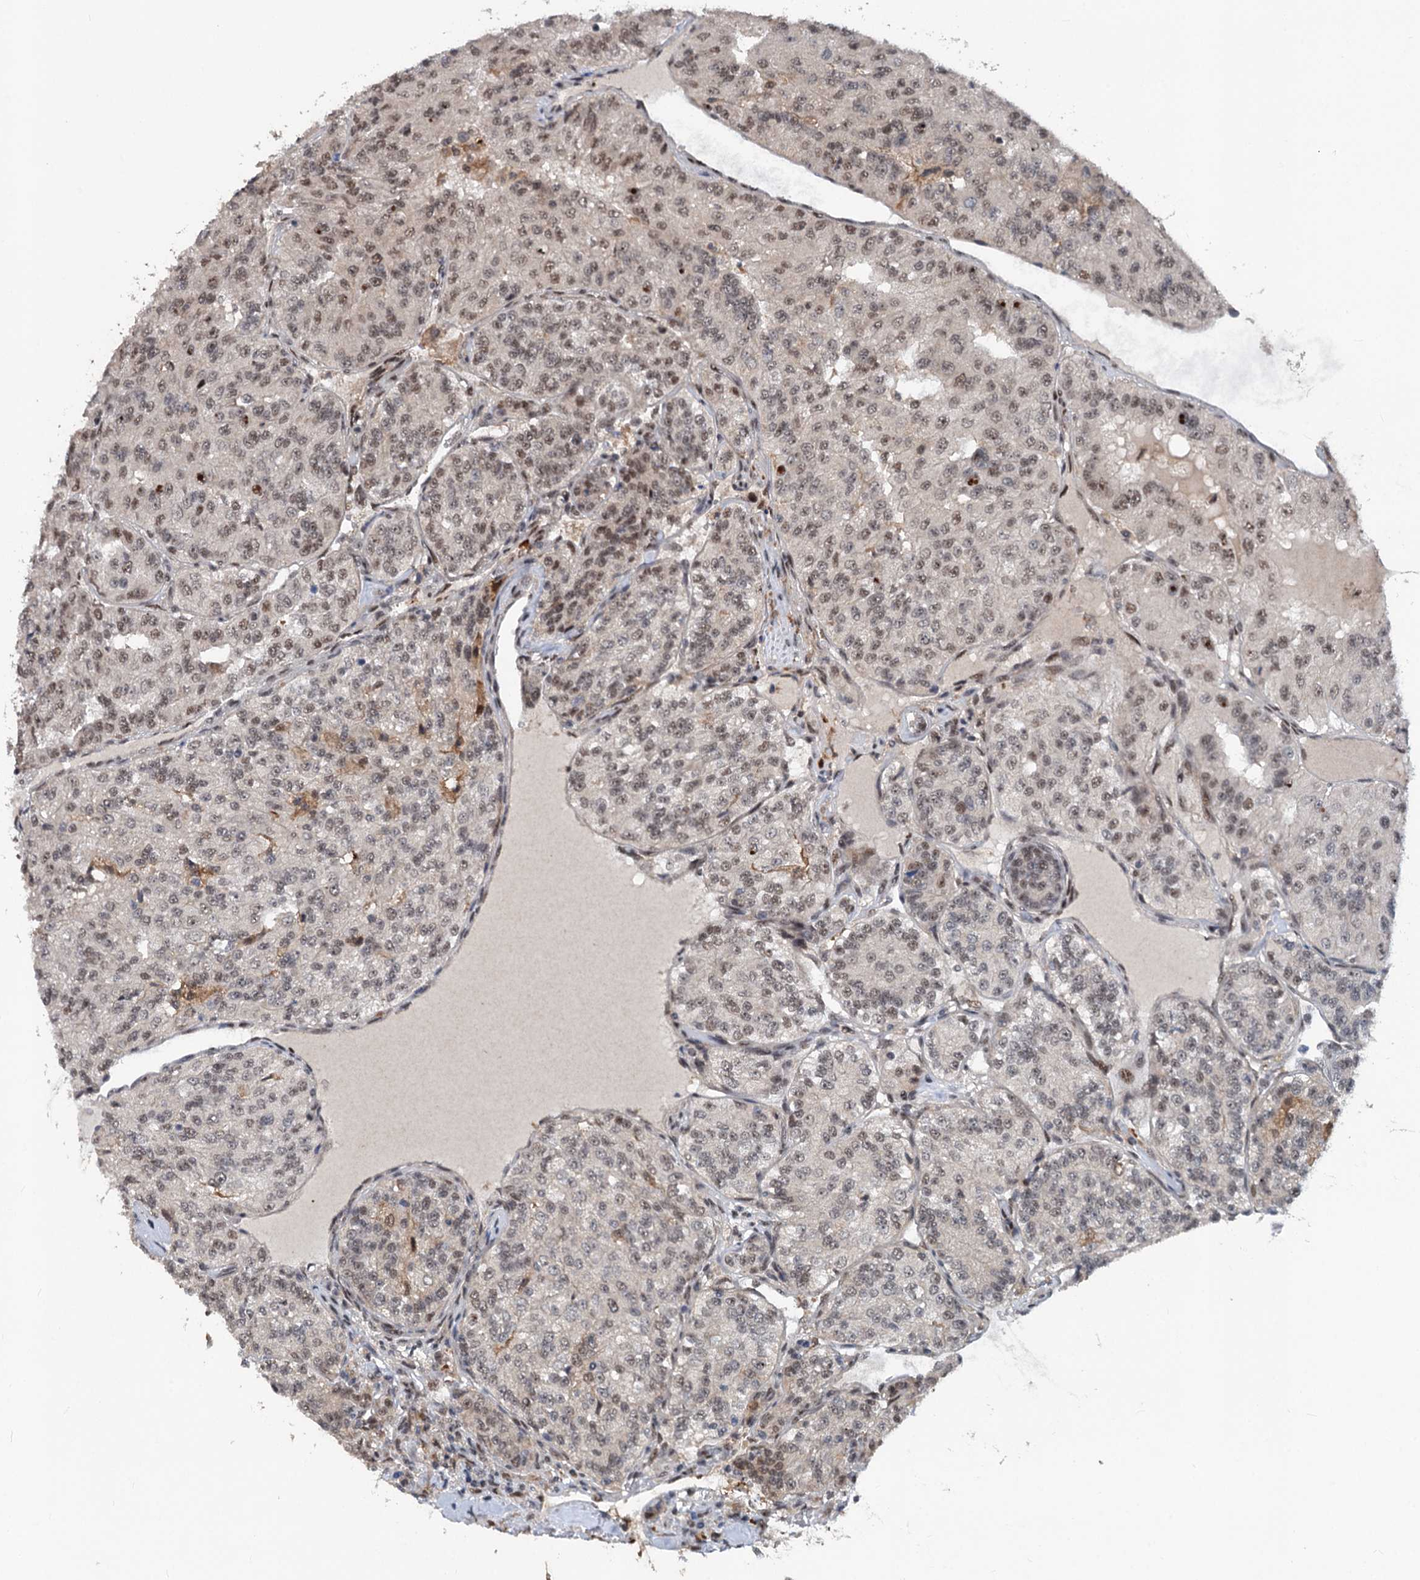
{"staining": {"intensity": "moderate", "quantity": "25%-75%", "location": "nuclear"}, "tissue": "renal cancer", "cell_type": "Tumor cells", "image_type": "cancer", "snomed": [{"axis": "morphology", "description": "Adenocarcinoma, NOS"}, {"axis": "topography", "description": "Kidney"}], "caption": "Renal cancer tissue demonstrates moderate nuclear expression in approximately 25%-75% of tumor cells", "gene": "PHF8", "patient": {"sex": "female", "age": 63}}